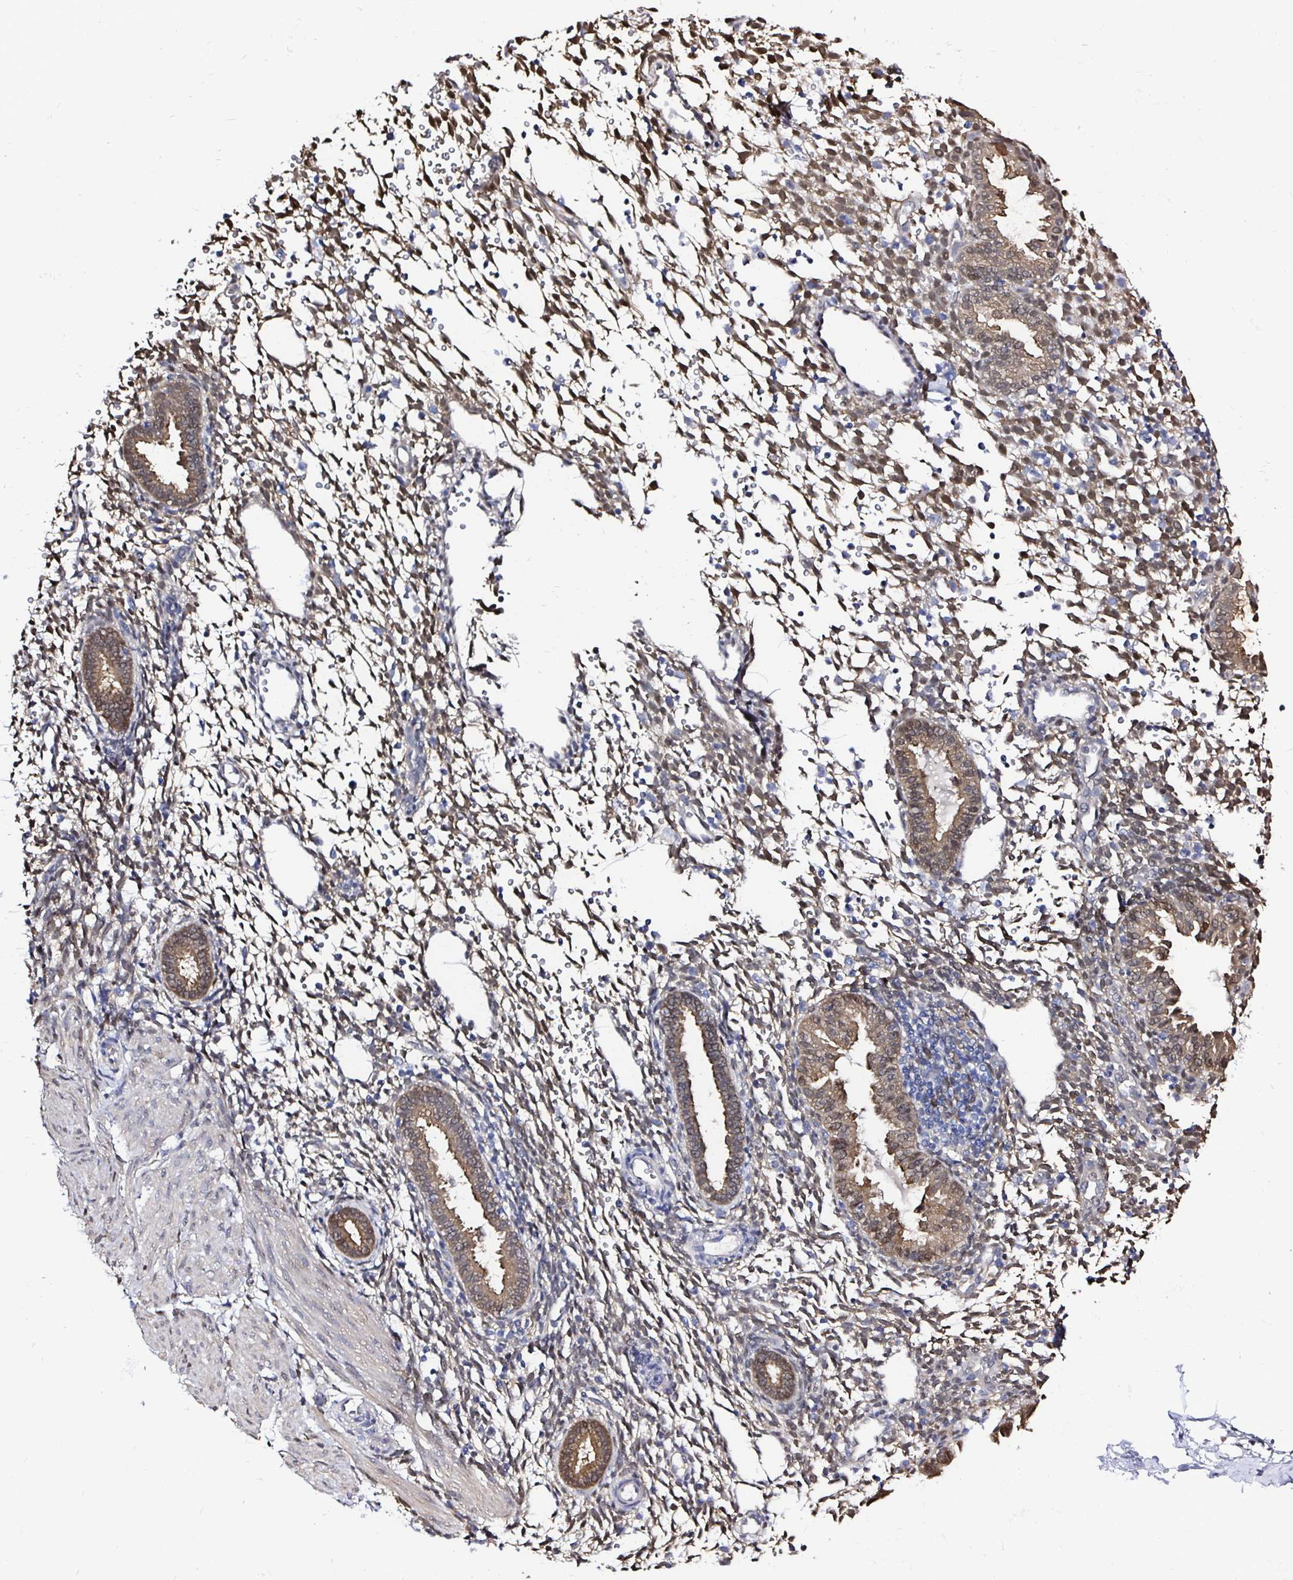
{"staining": {"intensity": "moderate", "quantity": "25%-75%", "location": "cytoplasmic/membranous,nuclear"}, "tissue": "endometrium", "cell_type": "Cells in endometrial stroma", "image_type": "normal", "snomed": [{"axis": "morphology", "description": "Normal tissue, NOS"}, {"axis": "topography", "description": "Endometrium"}], "caption": "Immunohistochemistry histopathology image of unremarkable endometrium: human endometrium stained using immunohistochemistry (IHC) demonstrates medium levels of moderate protein expression localized specifically in the cytoplasmic/membranous,nuclear of cells in endometrial stroma, appearing as a cytoplasmic/membranous,nuclear brown color.", "gene": "TXN", "patient": {"sex": "female", "age": 36}}